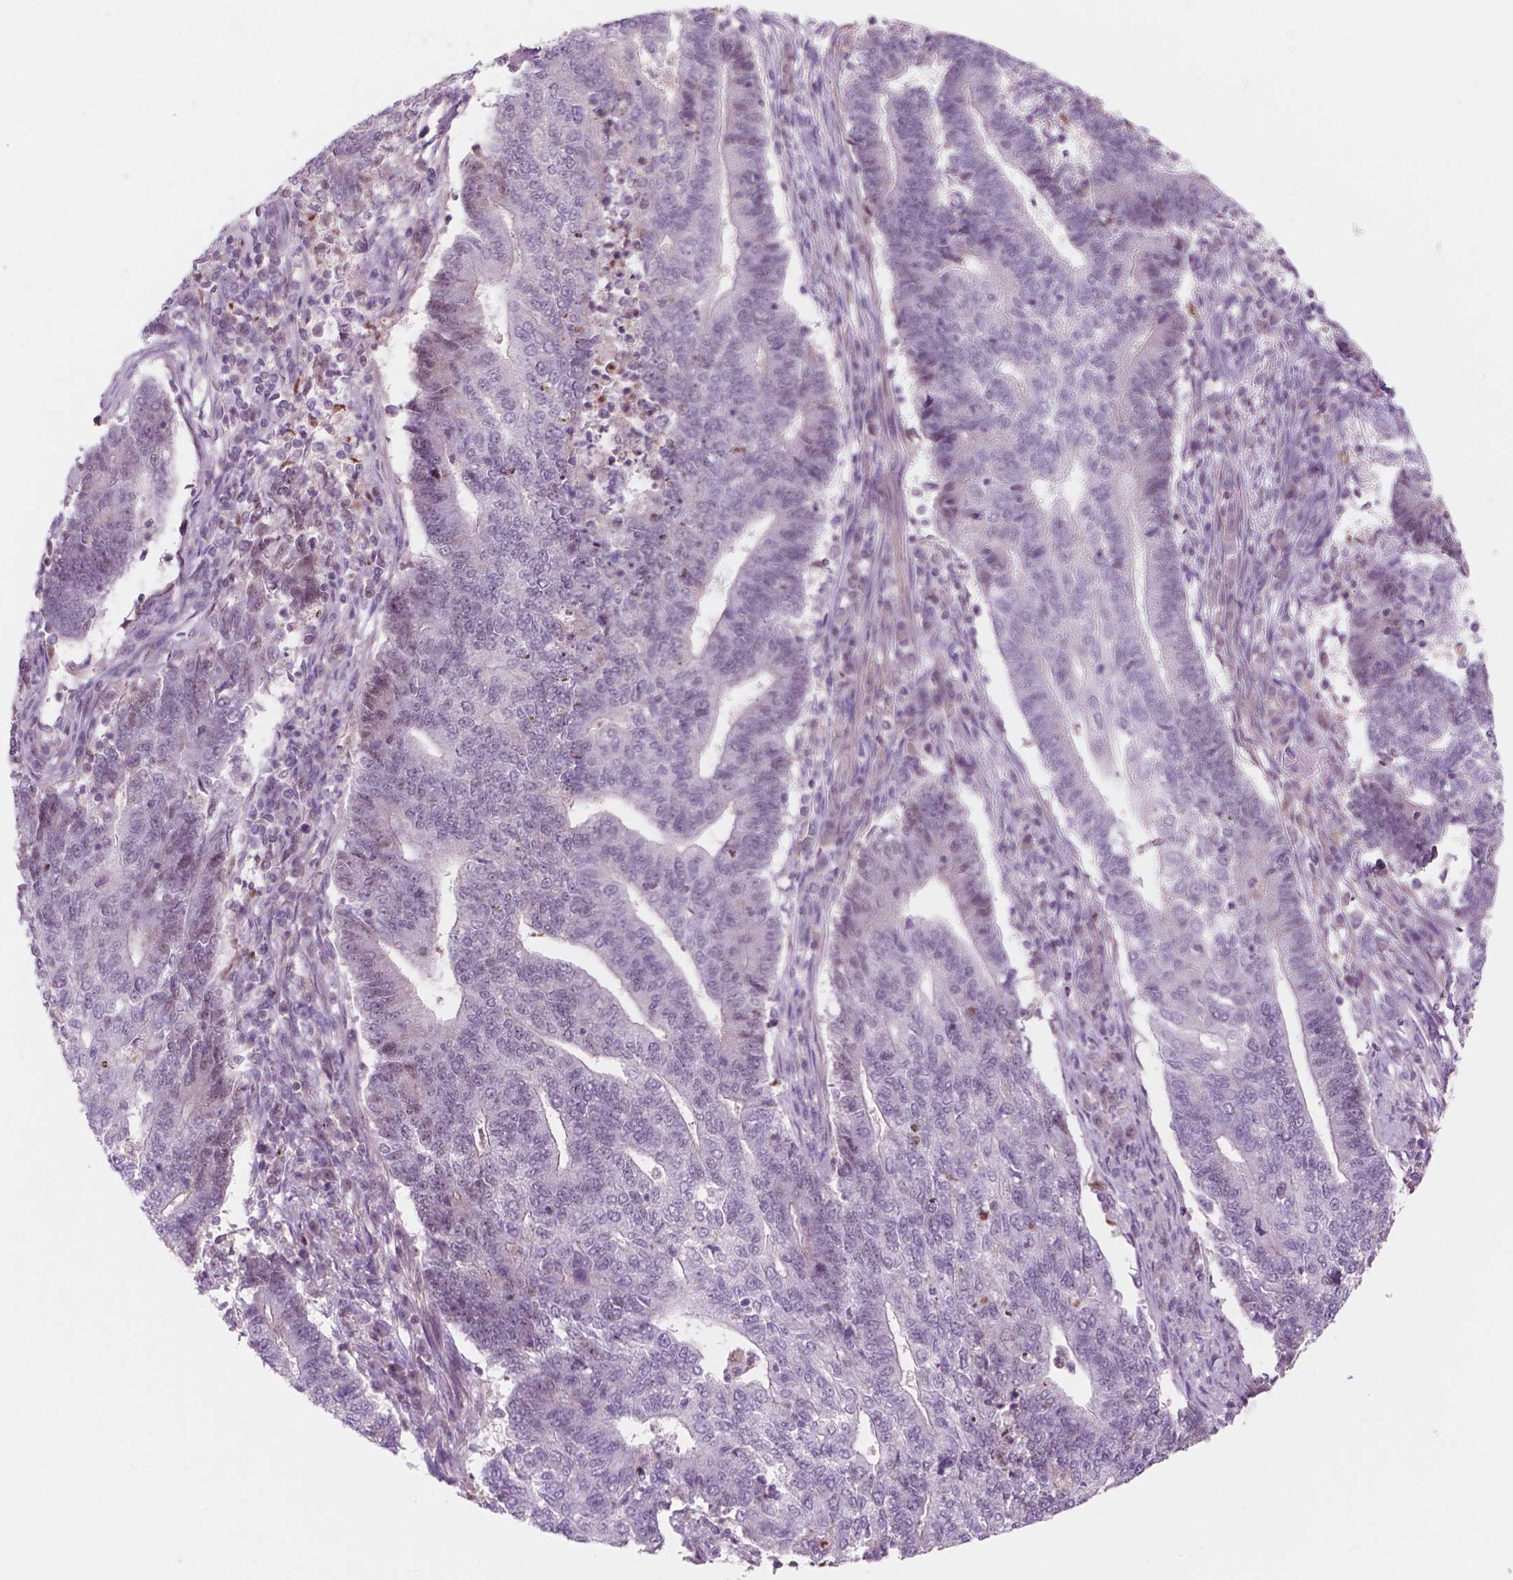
{"staining": {"intensity": "weak", "quantity": "25%-75%", "location": "nuclear"}, "tissue": "endometrial cancer", "cell_type": "Tumor cells", "image_type": "cancer", "snomed": [{"axis": "morphology", "description": "Adenocarcinoma, NOS"}, {"axis": "topography", "description": "Uterus"}, {"axis": "topography", "description": "Endometrium"}], "caption": "This is a histology image of IHC staining of adenocarcinoma (endometrial), which shows weak staining in the nuclear of tumor cells.", "gene": "CTR9", "patient": {"sex": "female", "age": 54}}